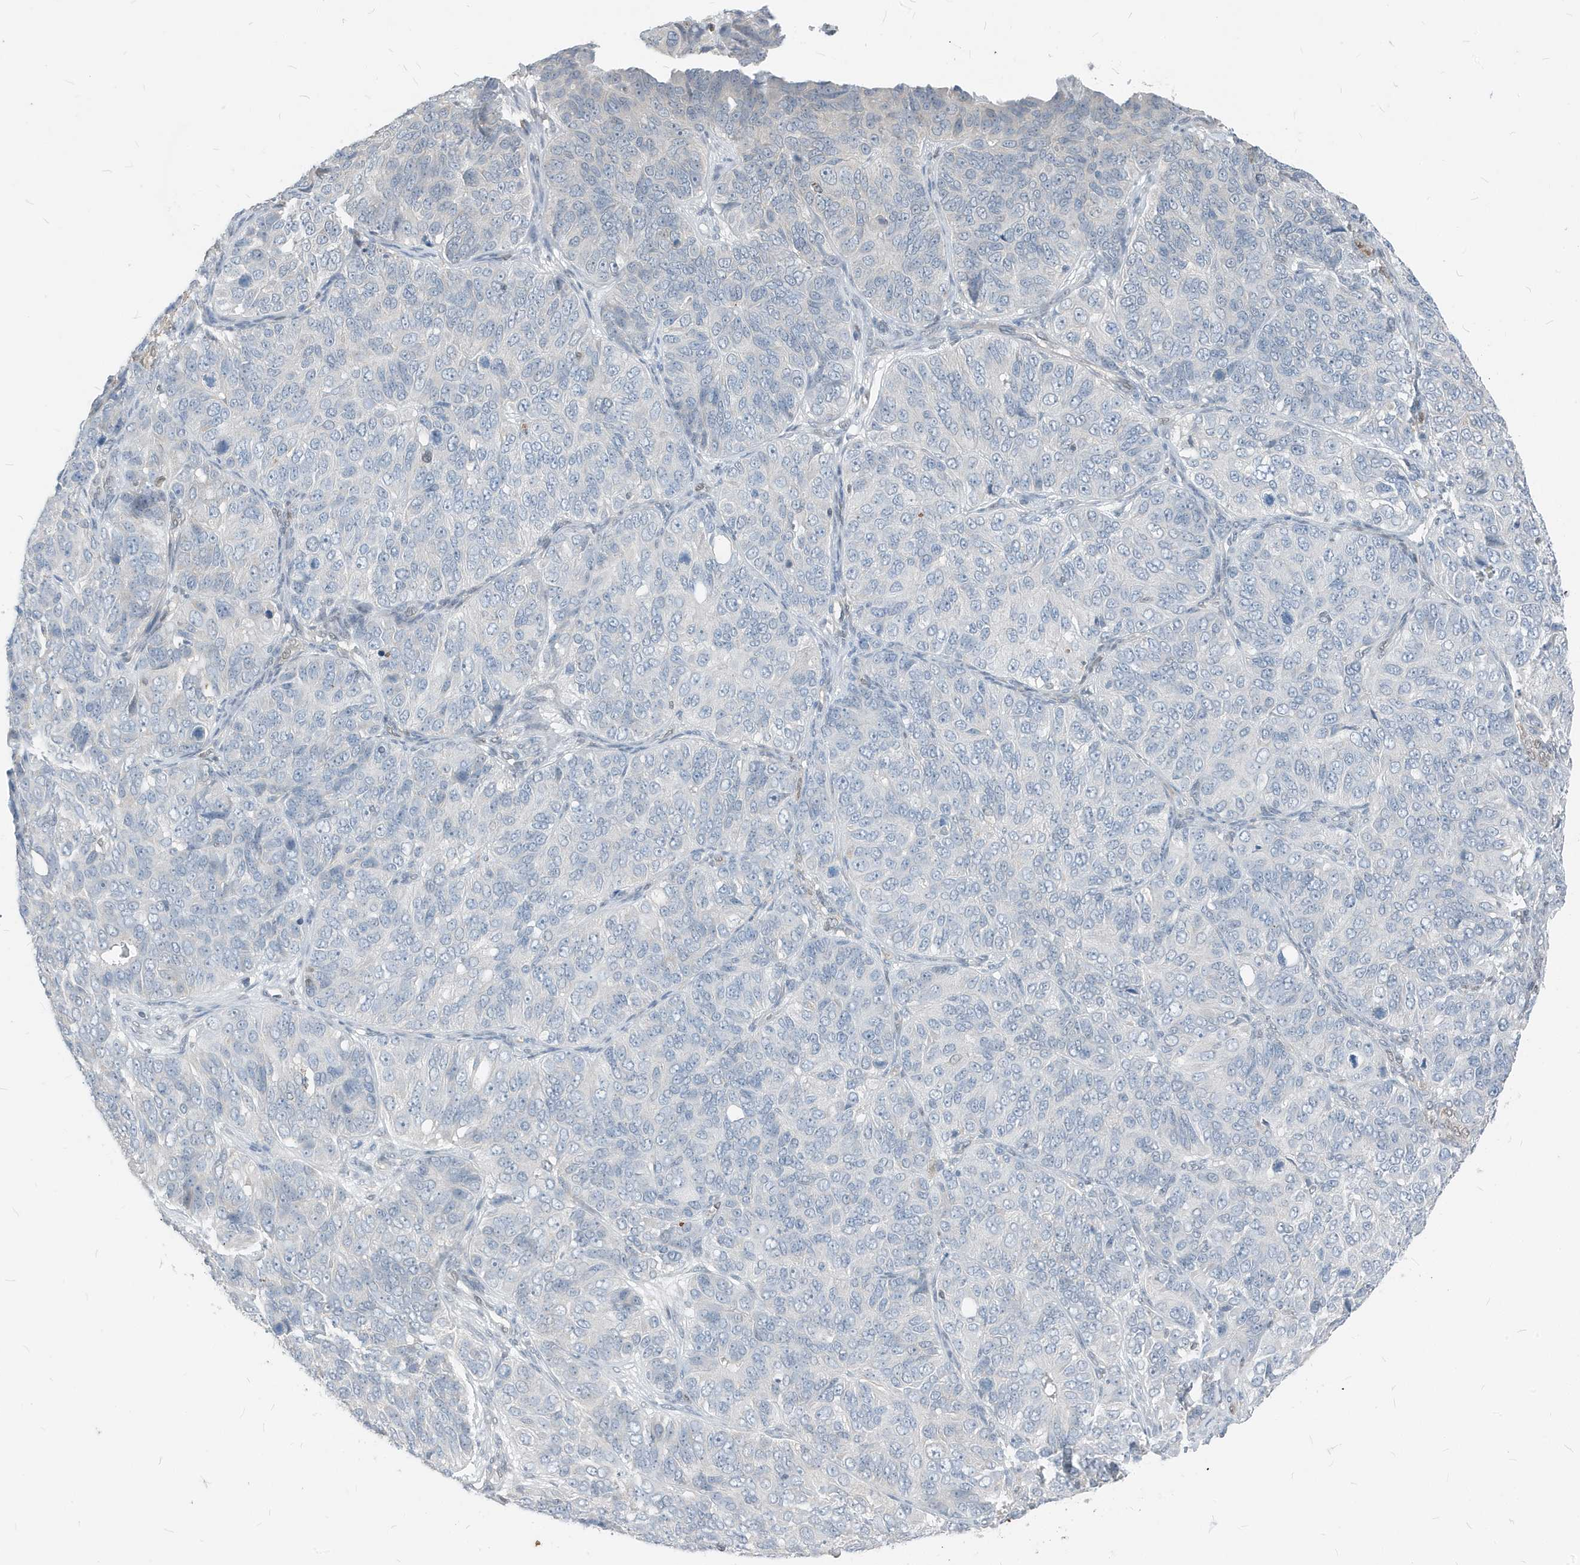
{"staining": {"intensity": "negative", "quantity": "none", "location": "none"}, "tissue": "ovarian cancer", "cell_type": "Tumor cells", "image_type": "cancer", "snomed": [{"axis": "morphology", "description": "Carcinoma, endometroid"}, {"axis": "topography", "description": "Ovary"}], "caption": "Protein analysis of endometroid carcinoma (ovarian) shows no significant positivity in tumor cells.", "gene": "NCOA7", "patient": {"sex": "female", "age": 51}}